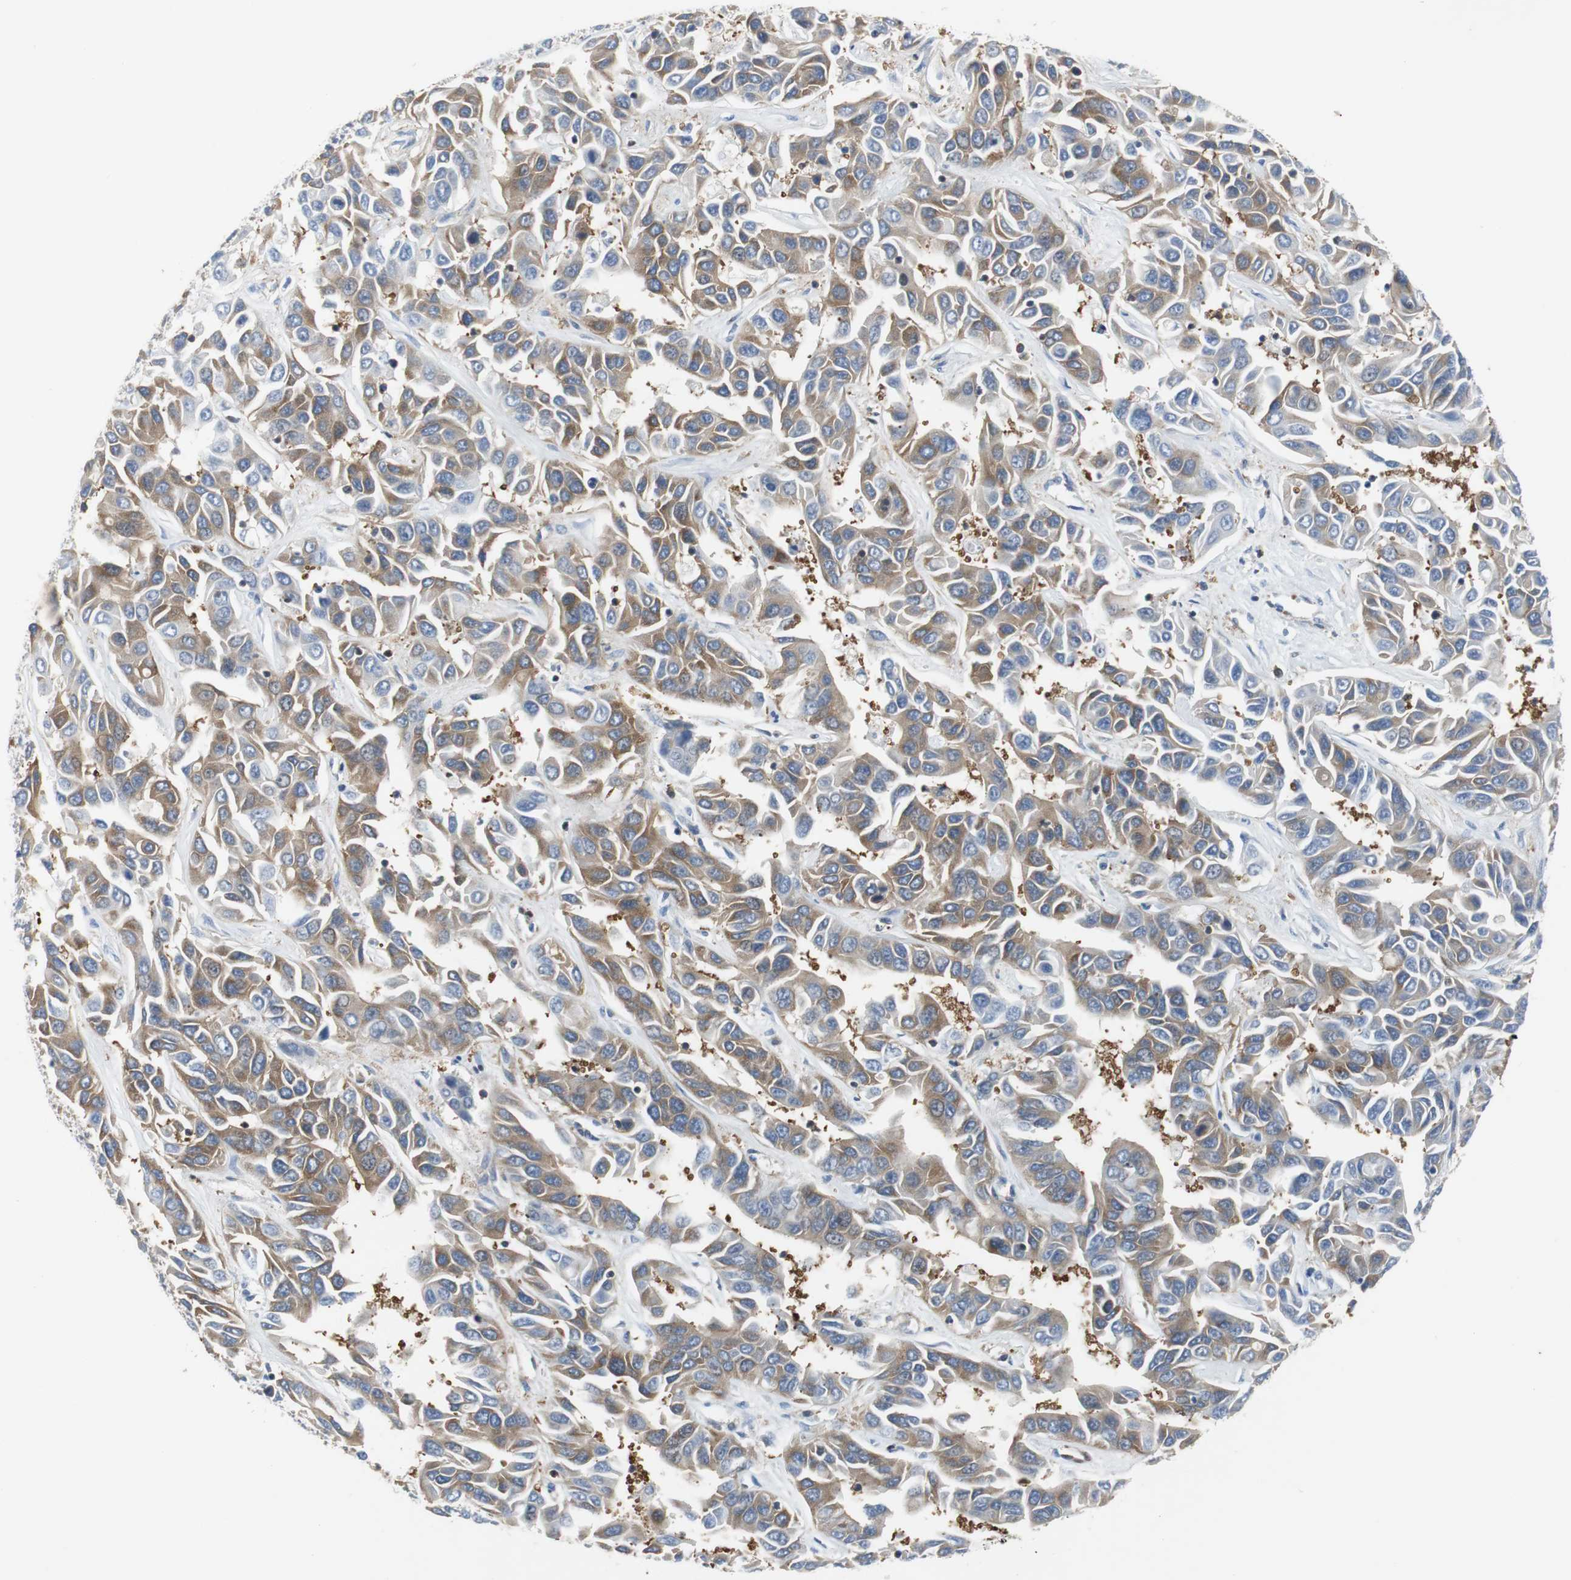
{"staining": {"intensity": "moderate", "quantity": ">75%", "location": "cytoplasmic/membranous"}, "tissue": "liver cancer", "cell_type": "Tumor cells", "image_type": "cancer", "snomed": [{"axis": "morphology", "description": "Cholangiocarcinoma"}, {"axis": "topography", "description": "Liver"}], "caption": "Protein staining of liver cholangiocarcinoma tissue exhibits moderate cytoplasmic/membranous positivity in about >75% of tumor cells.", "gene": "GYS1", "patient": {"sex": "female", "age": 52}}